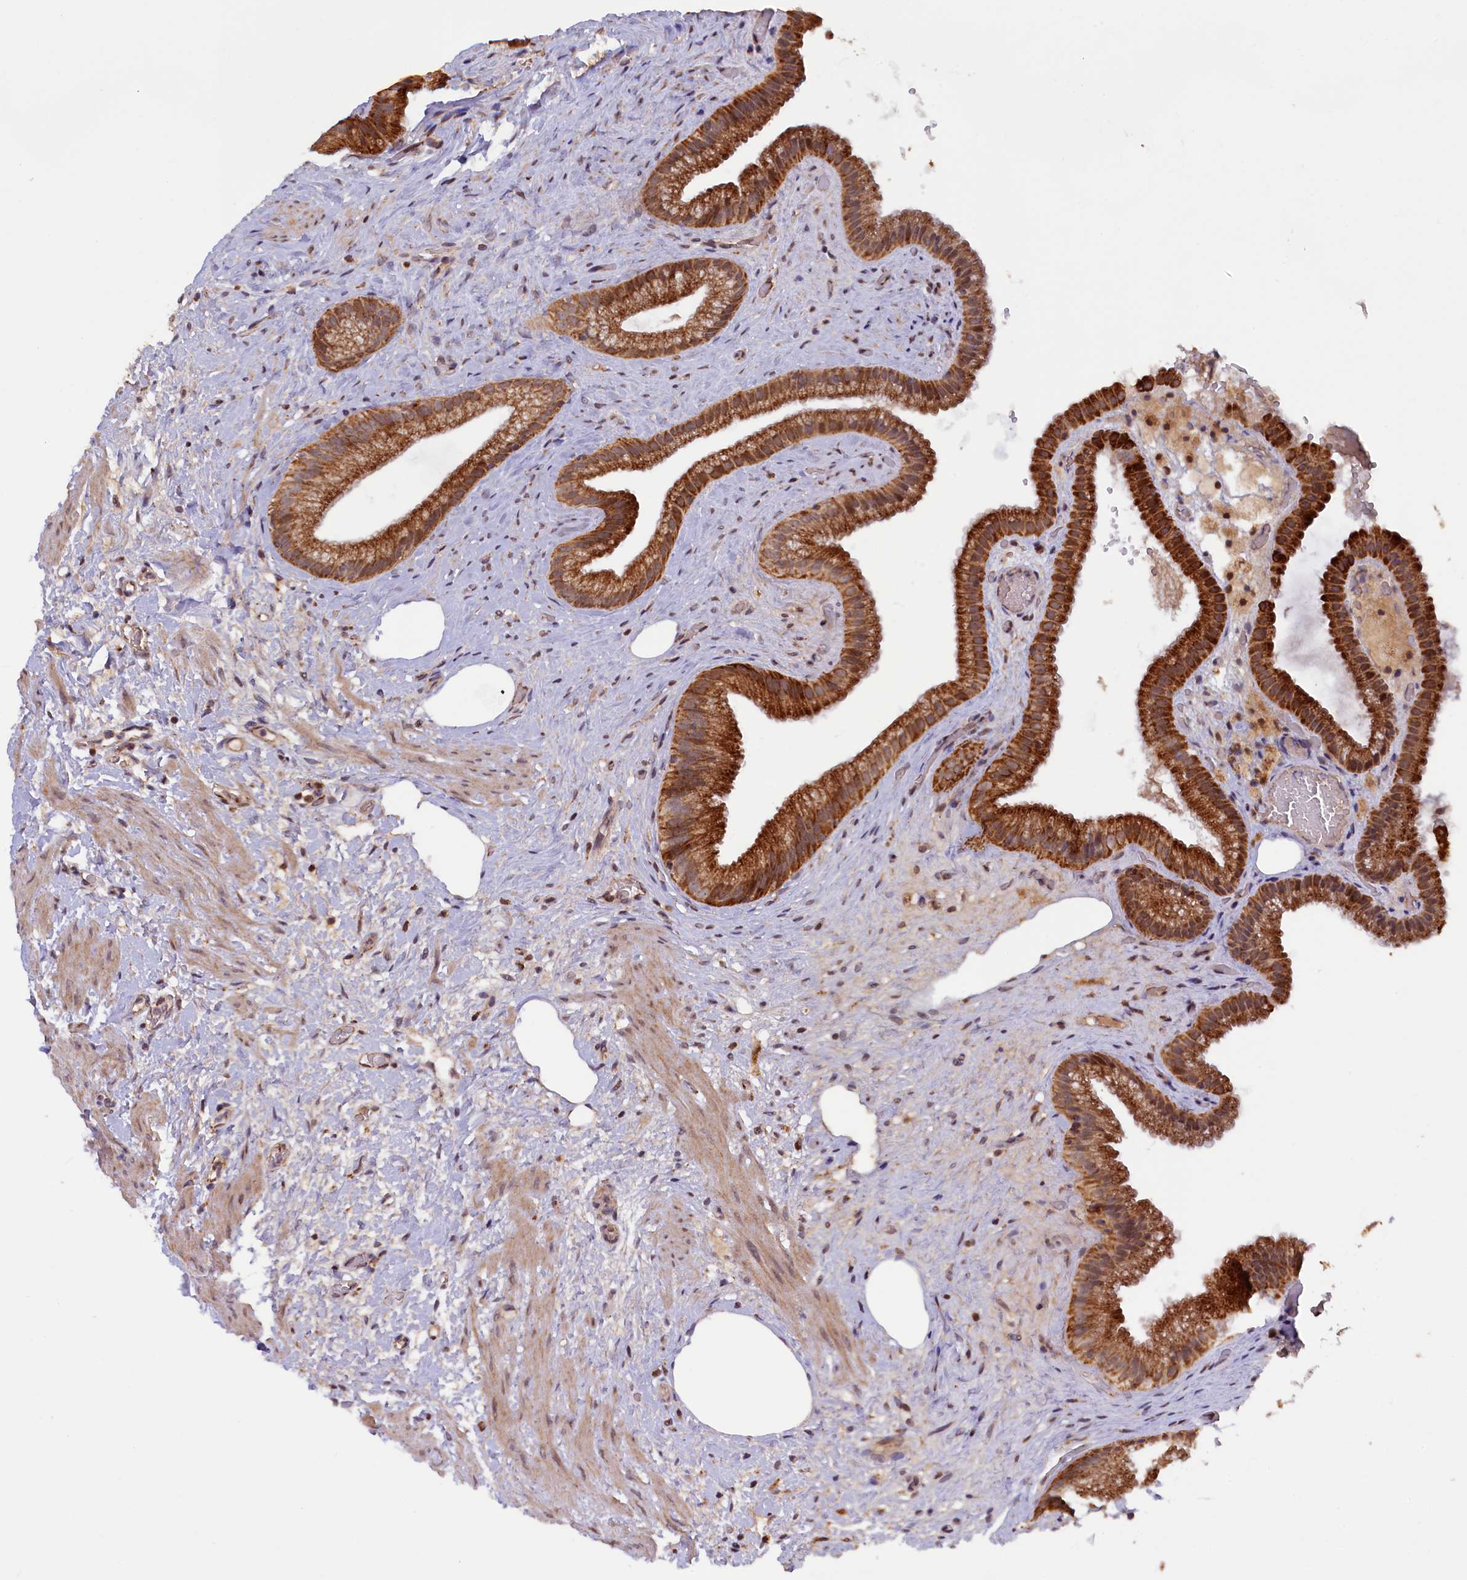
{"staining": {"intensity": "strong", "quantity": ">75%", "location": "cytoplasmic/membranous"}, "tissue": "gallbladder", "cell_type": "Glandular cells", "image_type": "normal", "snomed": [{"axis": "morphology", "description": "Normal tissue, NOS"}, {"axis": "morphology", "description": "Inflammation, NOS"}, {"axis": "topography", "description": "Gallbladder"}], "caption": "The immunohistochemical stain labels strong cytoplasmic/membranous staining in glandular cells of unremarkable gallbladder. (Stains: DAB (3,3'-diaminobenzidine) in brown, nuclei in blue, Microscopy: brightfield microscopy at high magnification).", "gene": "DUS3L", "patient": {"sex": "male", "age": 51}}